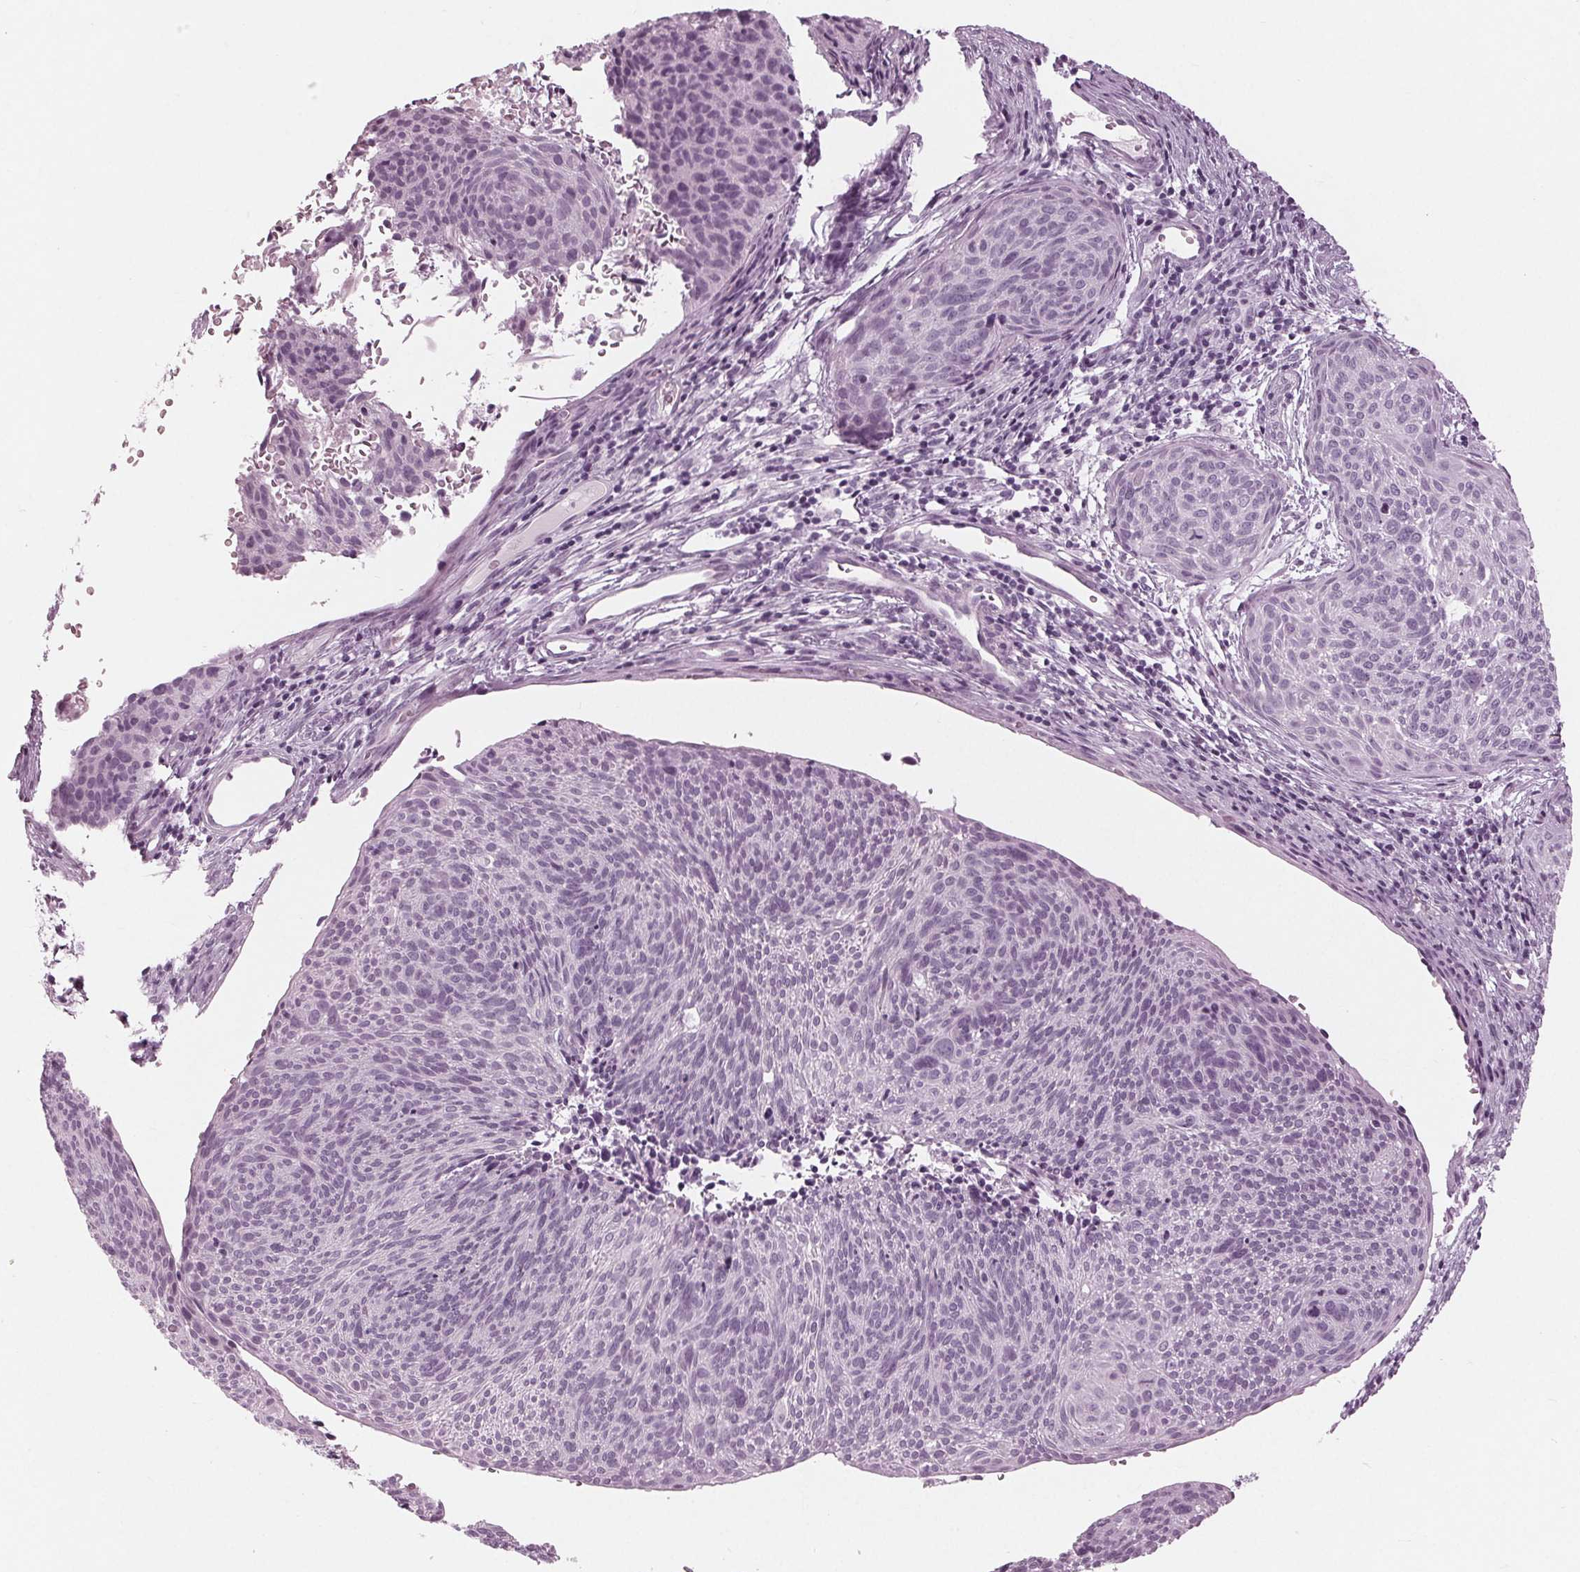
{"staining": {"intensity": "negative", "quantity": "none", "location": "none"}, "tissue": "cervical cancer", "cell_type": "Tumor cells", "image_type": "cancer", "snomed": [{"axis": "morphology", "description": "Squamous cell carcinoma, NOS"}, {"axis": "topography", "description": "Cervix"}], "caption": "Human squamous cell carcinoma (cervical) stained for a protein using IHC exhibits no expression in tumor cells.", "gene": "KRT28", "patient": {"sex": "female", "age": 49}}